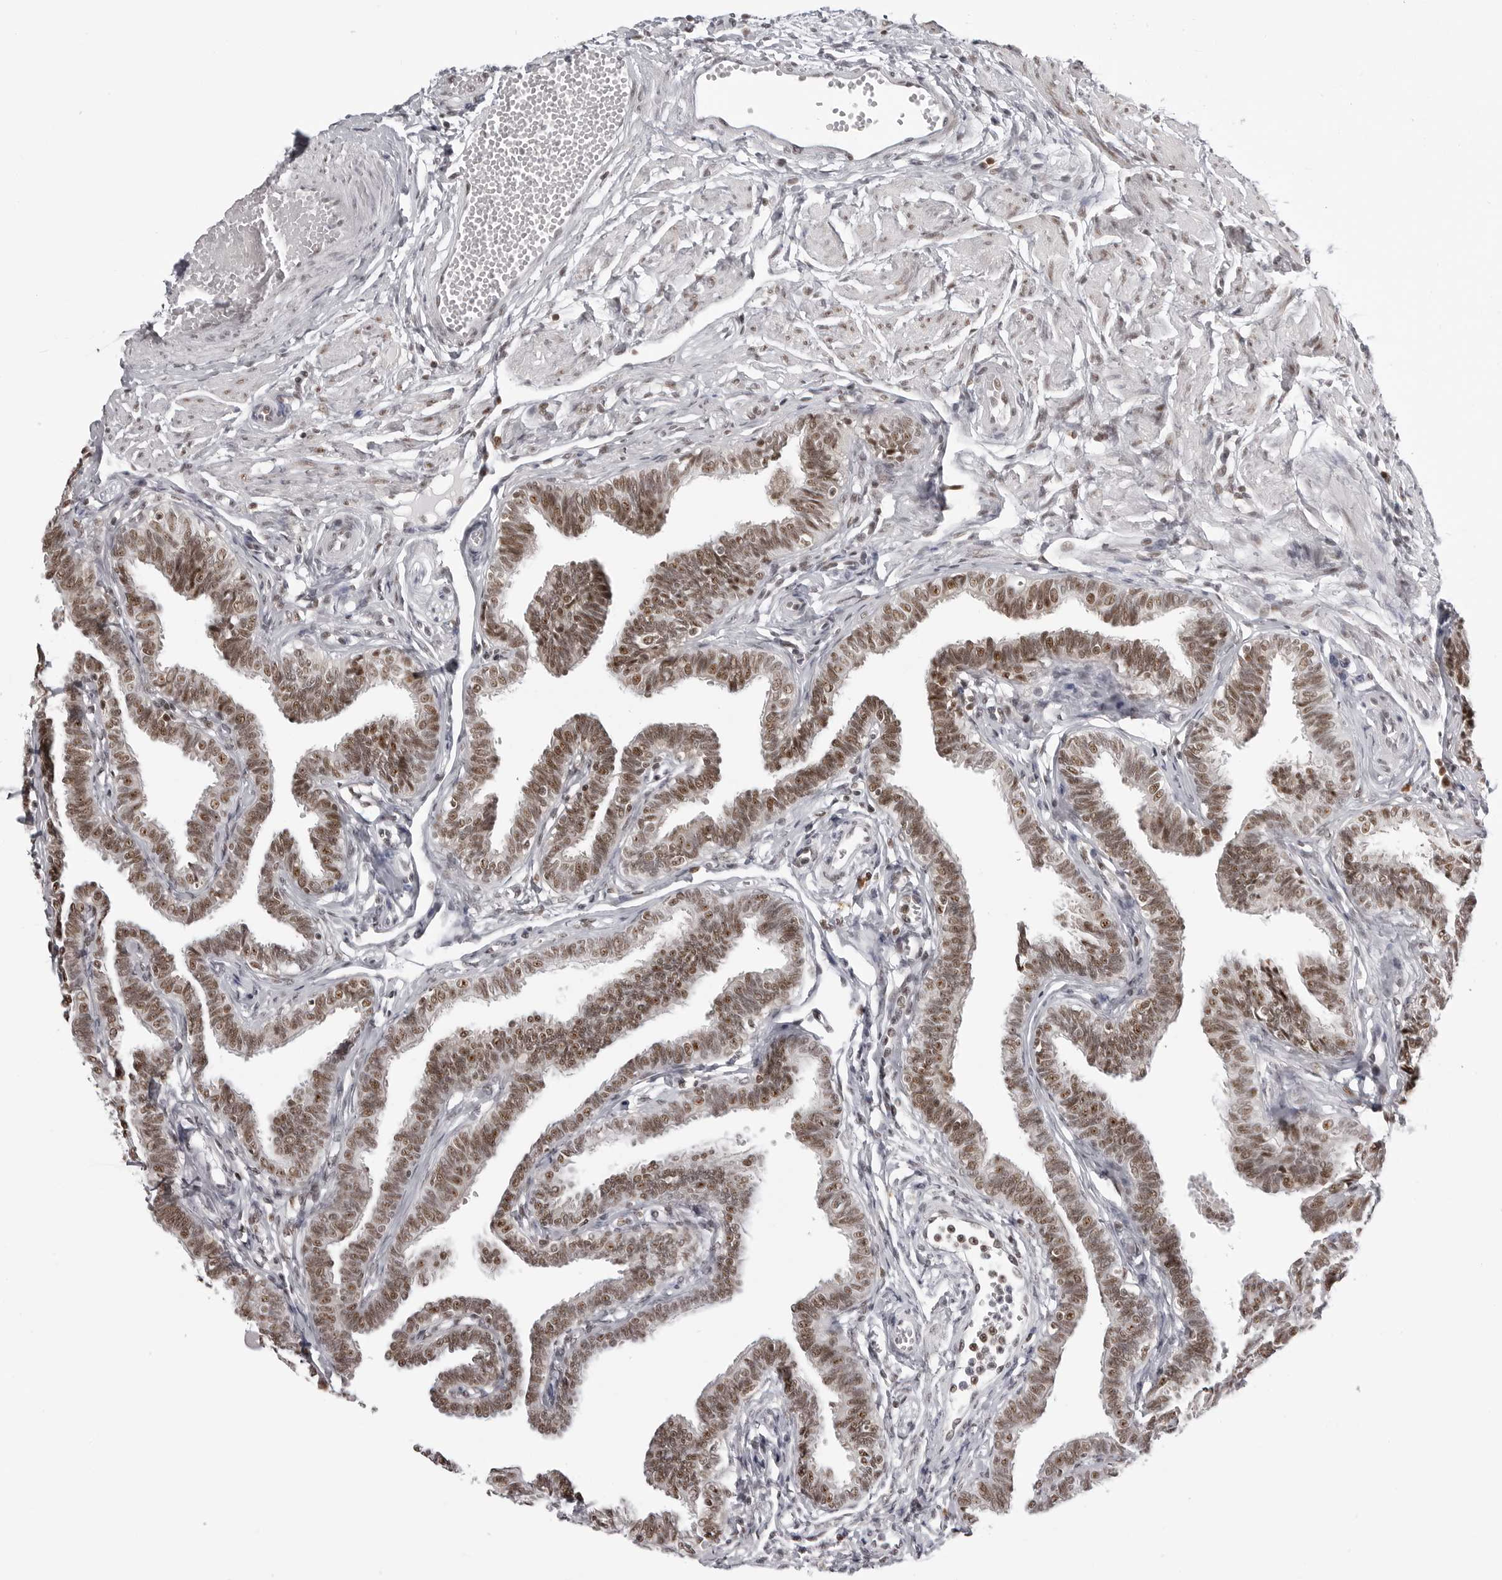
{"staining": {"intensity": "moderate", "quantity": ">75%", "location": "nuclear"}, "tissue": "fallopian tube", "cell_type": "Glandular cells", "image_type": "normal", "snomed": [{"axis": "morphology", "description": "Normal tissue, NOS"}, {"axis": "topography", "description": "Fallopian tube"}, {"axis": "topography", "description": "Ovary"}], "caption": "This is a micrograph of IHC staining of benign fallopian tube, which shows moderate expression in the nuclear of glandular cells.", "gene": "WRAP53", "patient": {"sex": "female", "age": 23}}